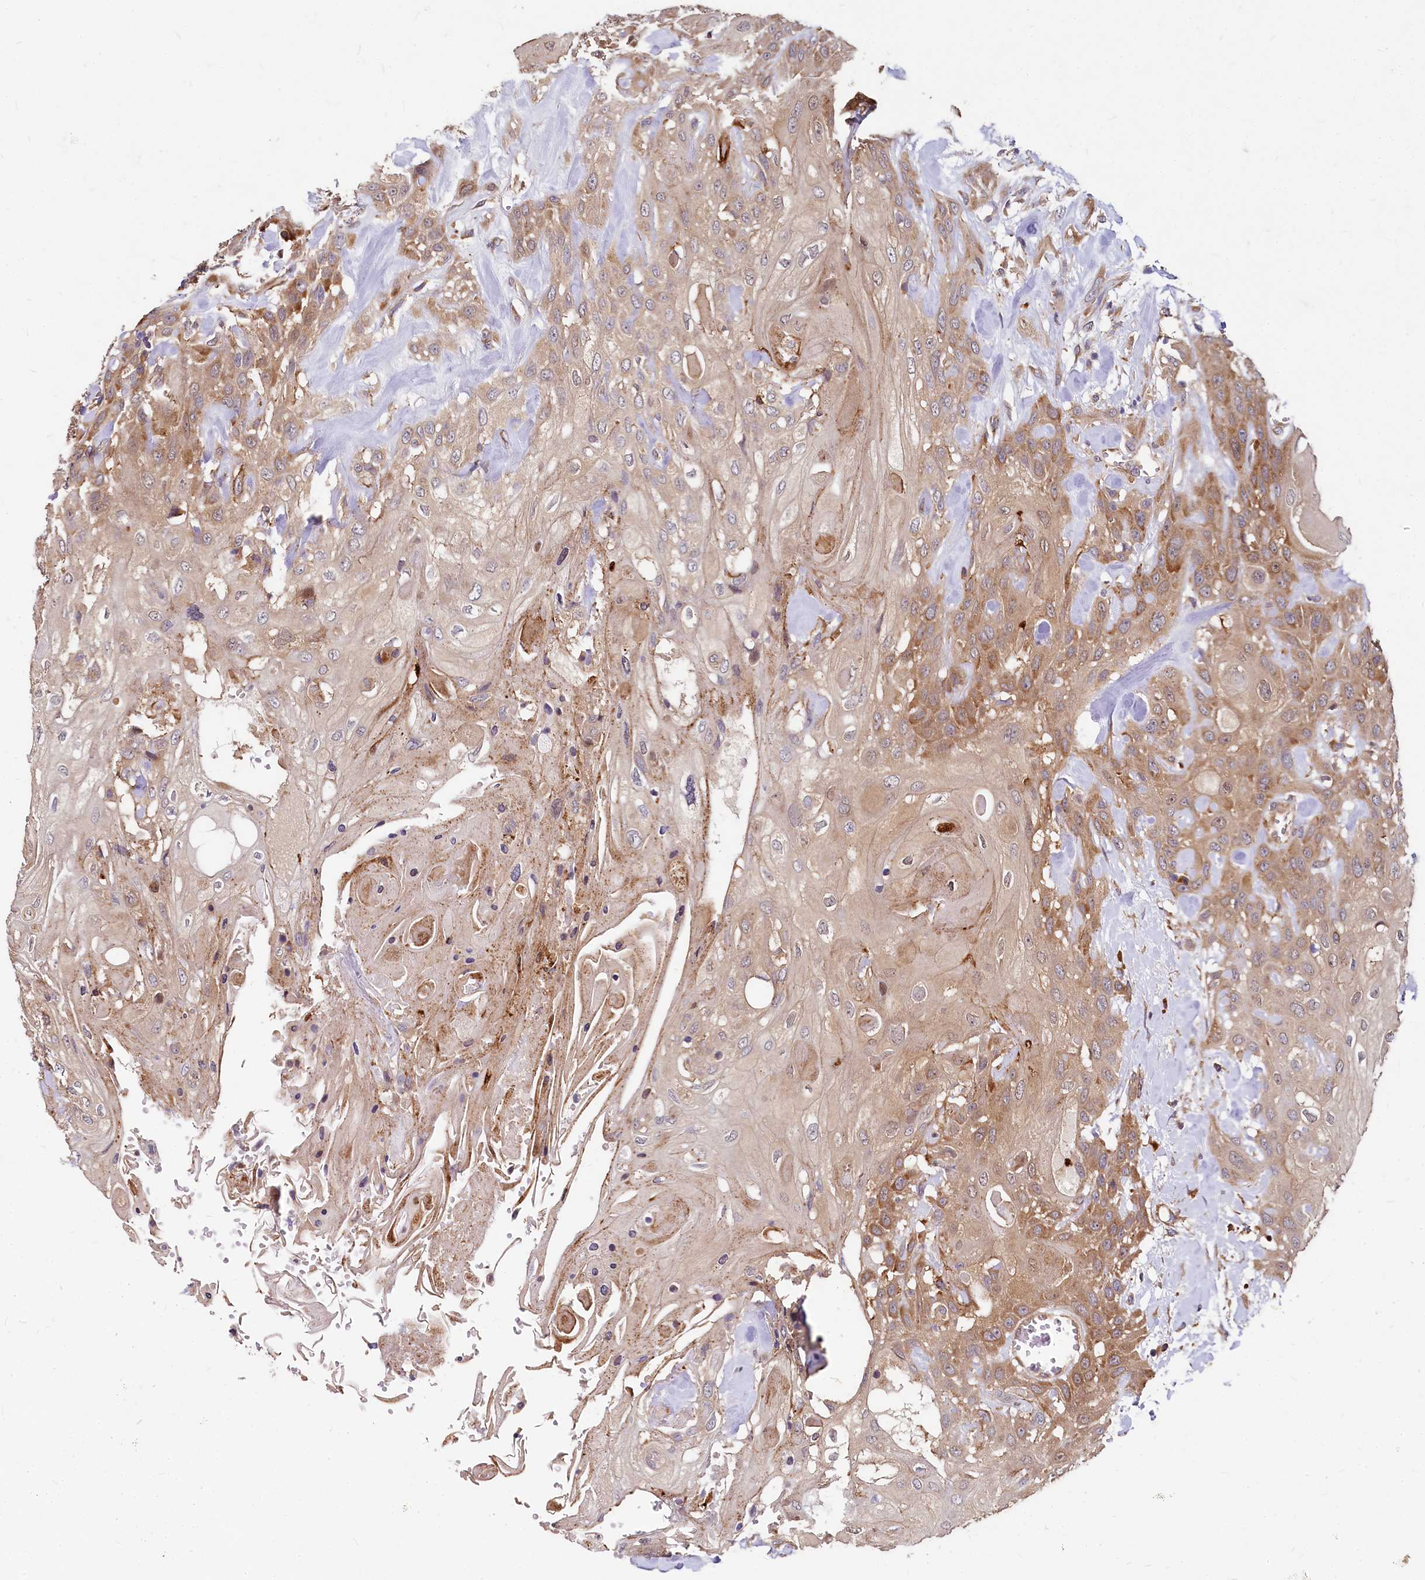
{"staining": {"intensity": "moderate", "quantity": ">75%", "location": "cytoplasmic/membranous"}, "tissue": "head and neck cancer", "cell_type": "Tumor cells", "image_type": "cancer", "snomed": [{"axis": "morphology", "description": "Squamous cell carcinoma, NOS"}, {"axis": "topography", "description": "Head-Neck"}], "caption": "Tumor cells show medium levels of moderate cytoplasmic/membranous positivity in approximately >75% of cells in squamous cell carcinoma (head and neck).", "gene": "EIF2B2", "patient": {"sex": "female", "age": 43}}